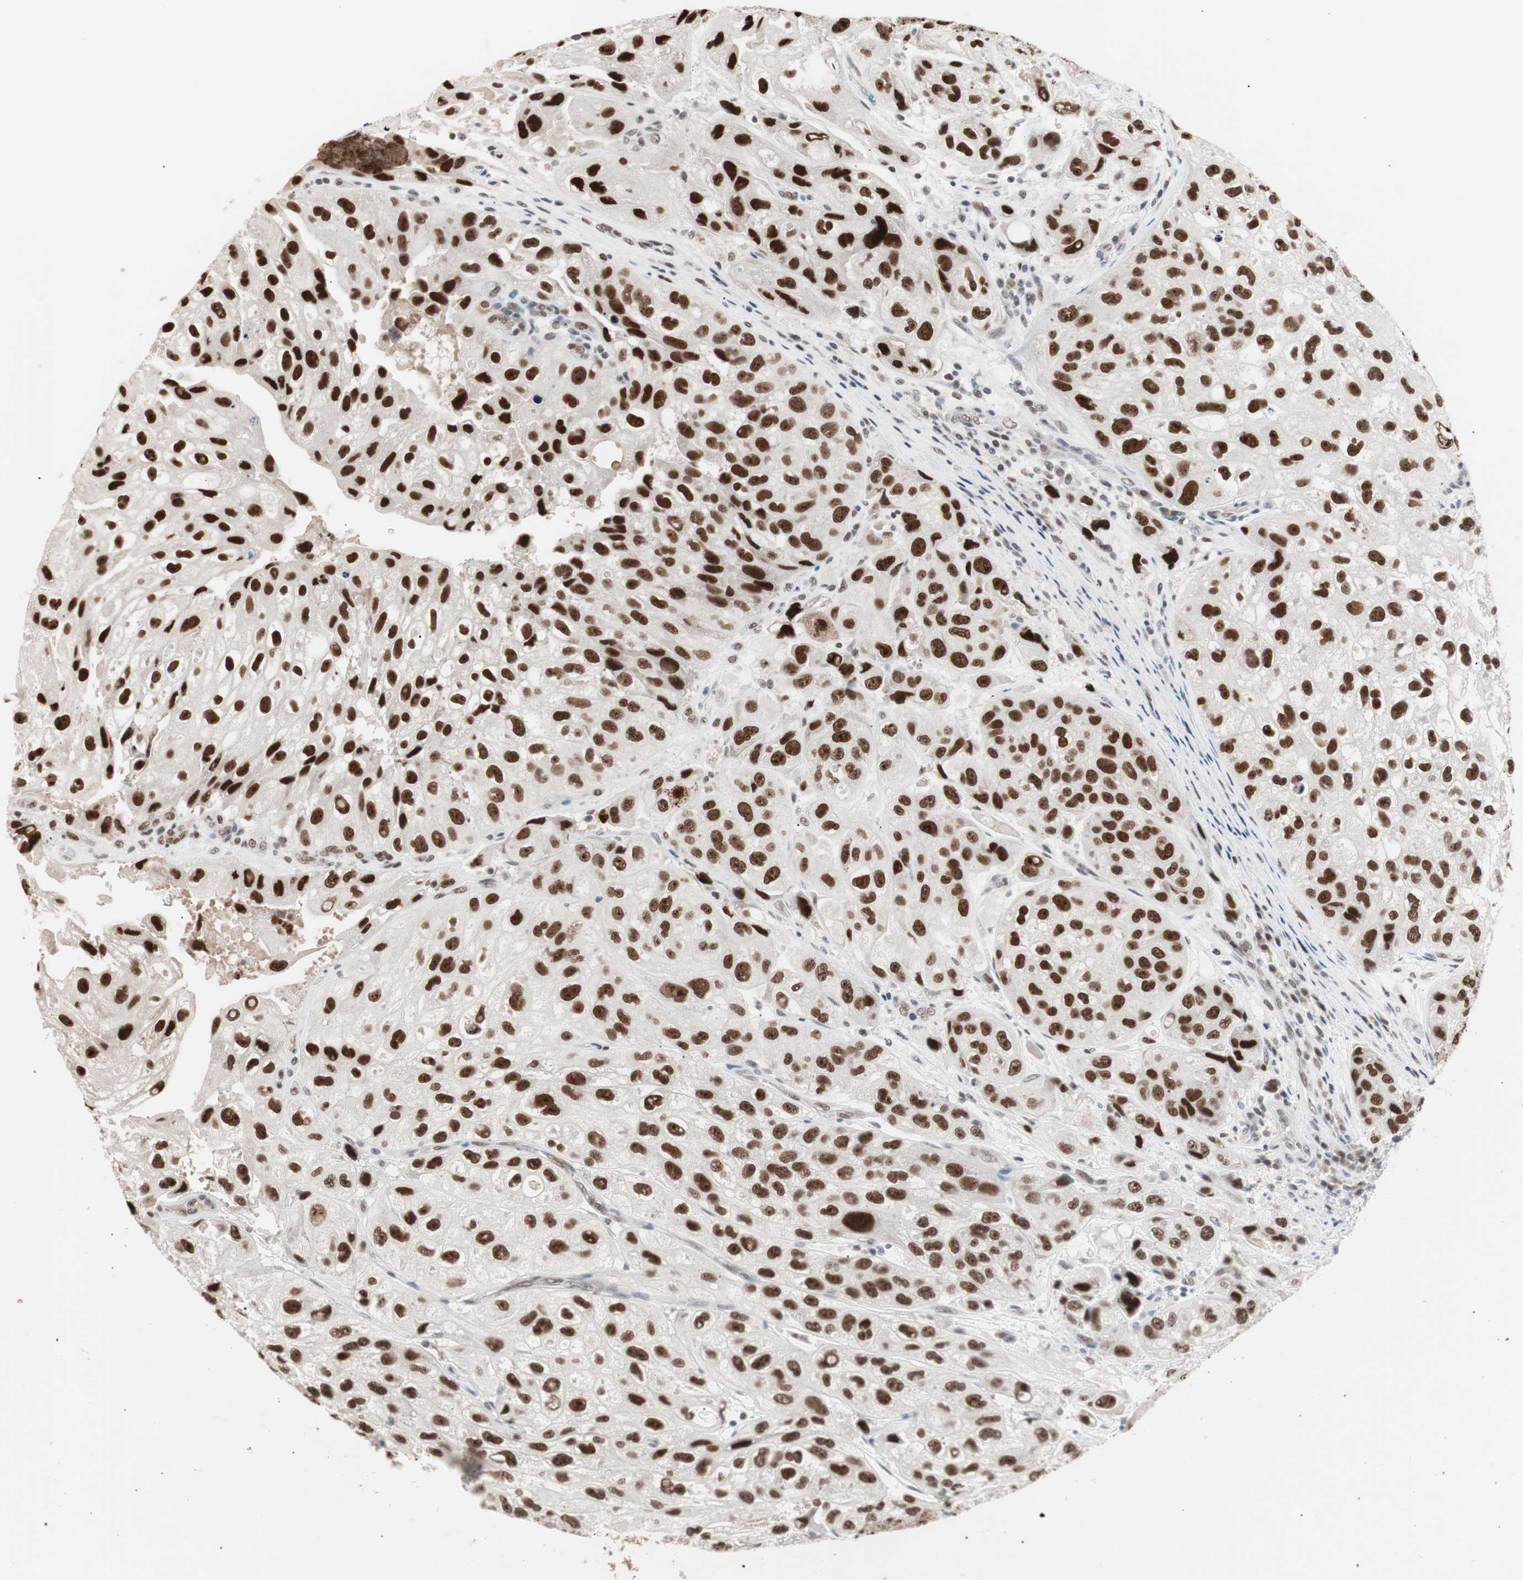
{"staining": {"intensity": "strong", "quantity": ">75%", "location": "nuclear"}, "tissue": "urothelial cancer", "cell_type": "Tumor cells", "image_type": "cancer", "snomed": [{"axis": "morphology", "description": "Urothelial carcinoma, High grade"}, {"axis": "topography", "description": "Urinary bladder"}], "caption": "Immunohistochemistry photomicrograph of human urothelial carcinoma (high-grade) stained for a protein (brown), which exhibits high levels of strong nuclear staining in approximately >75% of tumor cells.", "gene": "LIG3", "patient": {"sex": "female", "age": 64}}